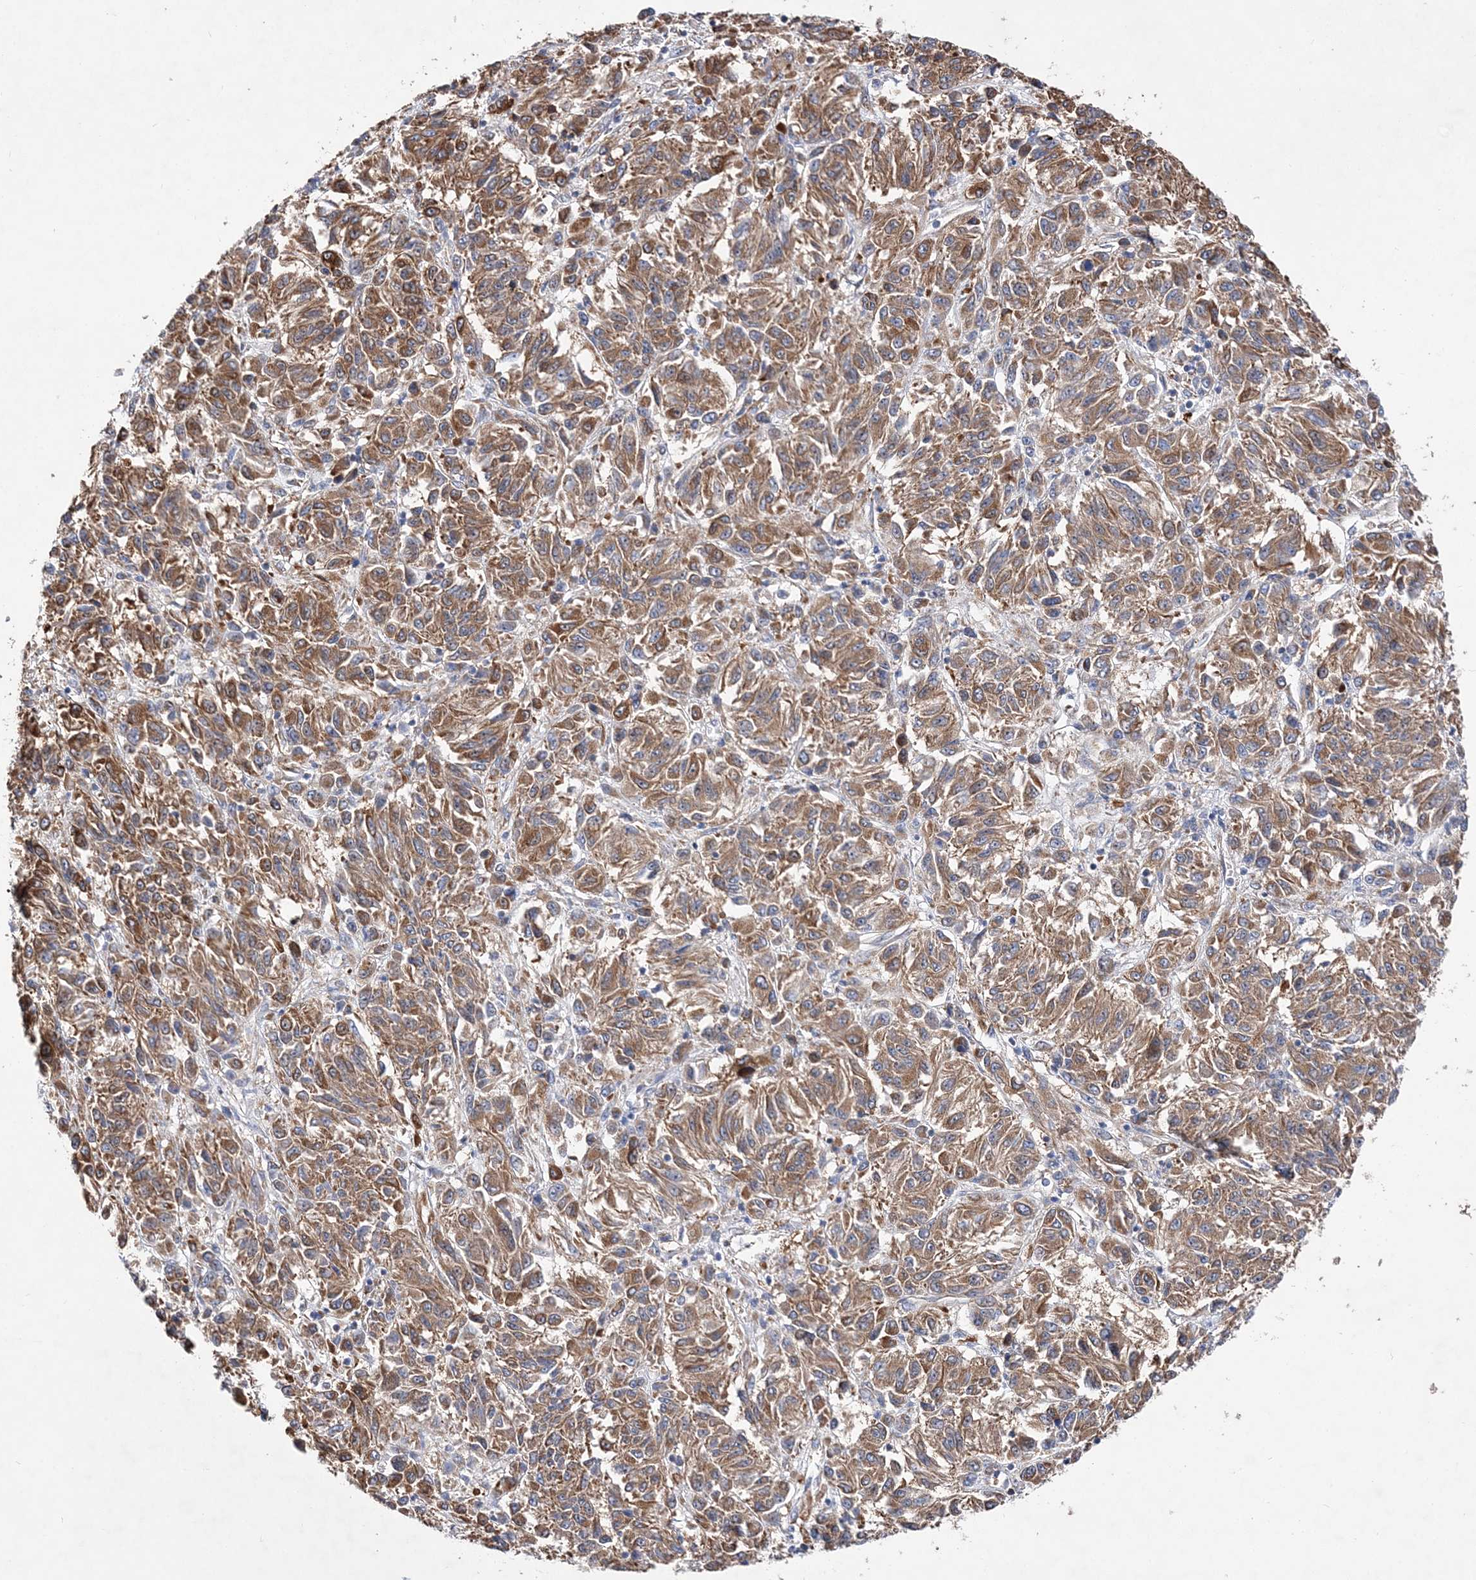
{"staining": {"intensity": "moderate", "quantity": ">75%", "location": "cytoplasmic/membranous"}, "tissue": "melanoma", "cell_type": "Tumor cells", "image_type": "cancer", "snomed": [{"axis": "morphology", "description": "Malignant melanoma, Metastatic site"}, {"axis": "topography", "description": "Lung"}], "caption": "Immunohistochemical staining of human malignant melanoma (metastatic site) displays moderate cytoplasmic/membranous protein expression in approximately >75% of tumor cells.", "gene": "JKAMP", "patient": {"sex": "male", "age": 64}}